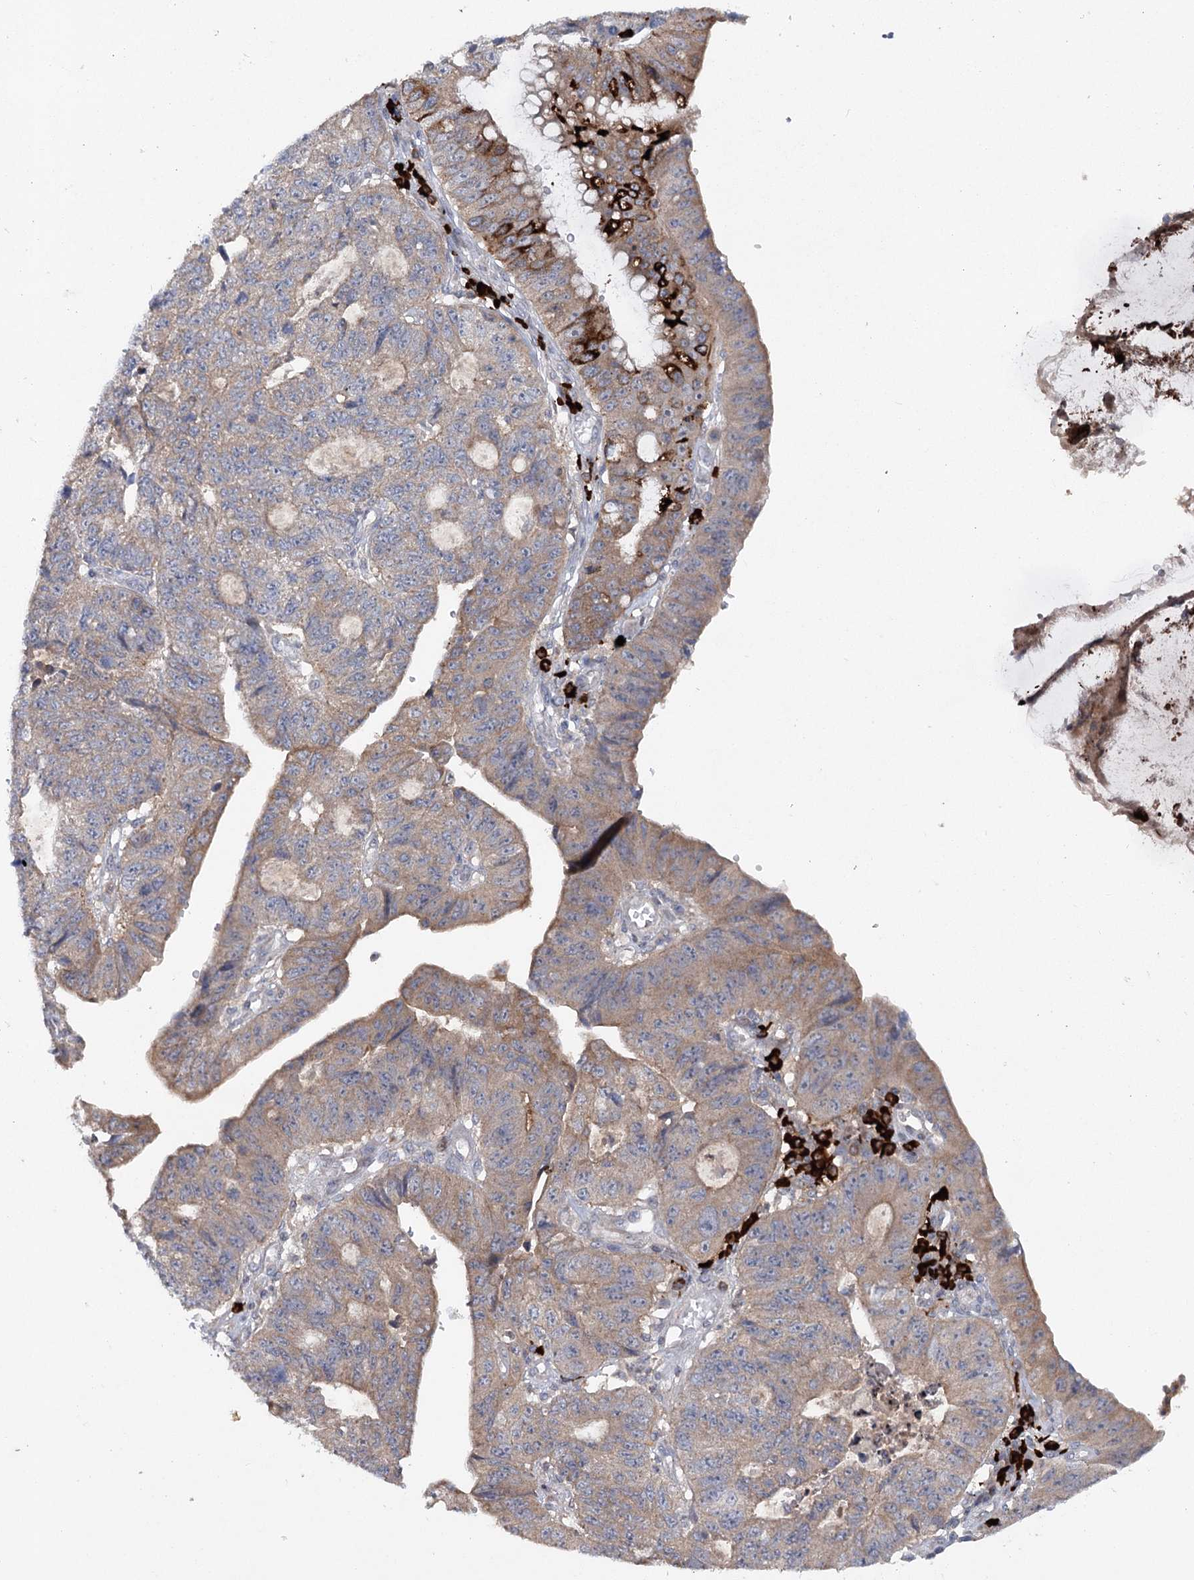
{"staining": {"intensity": "moderate", "quantity": ">75%", "location": "cytoplasmic/membranous"}, "tissue": "stomach cancer", "cell_type": "Tumor cells", "image_type": "cancer", "snomed": [{"axis": "morphology", "description": "Adenocarcinoma, NOS"}, {"axis": "topography", "description": "Stomach"}], "caption": "Adenocarcinoma (stomach) stained with a brown dye shows moderate cytoplasmic/membranous positive positivity in approximately >75% of tumor cells.", "gene": "MAP3K13", "patient": {"sex": "male", "age": 59}}